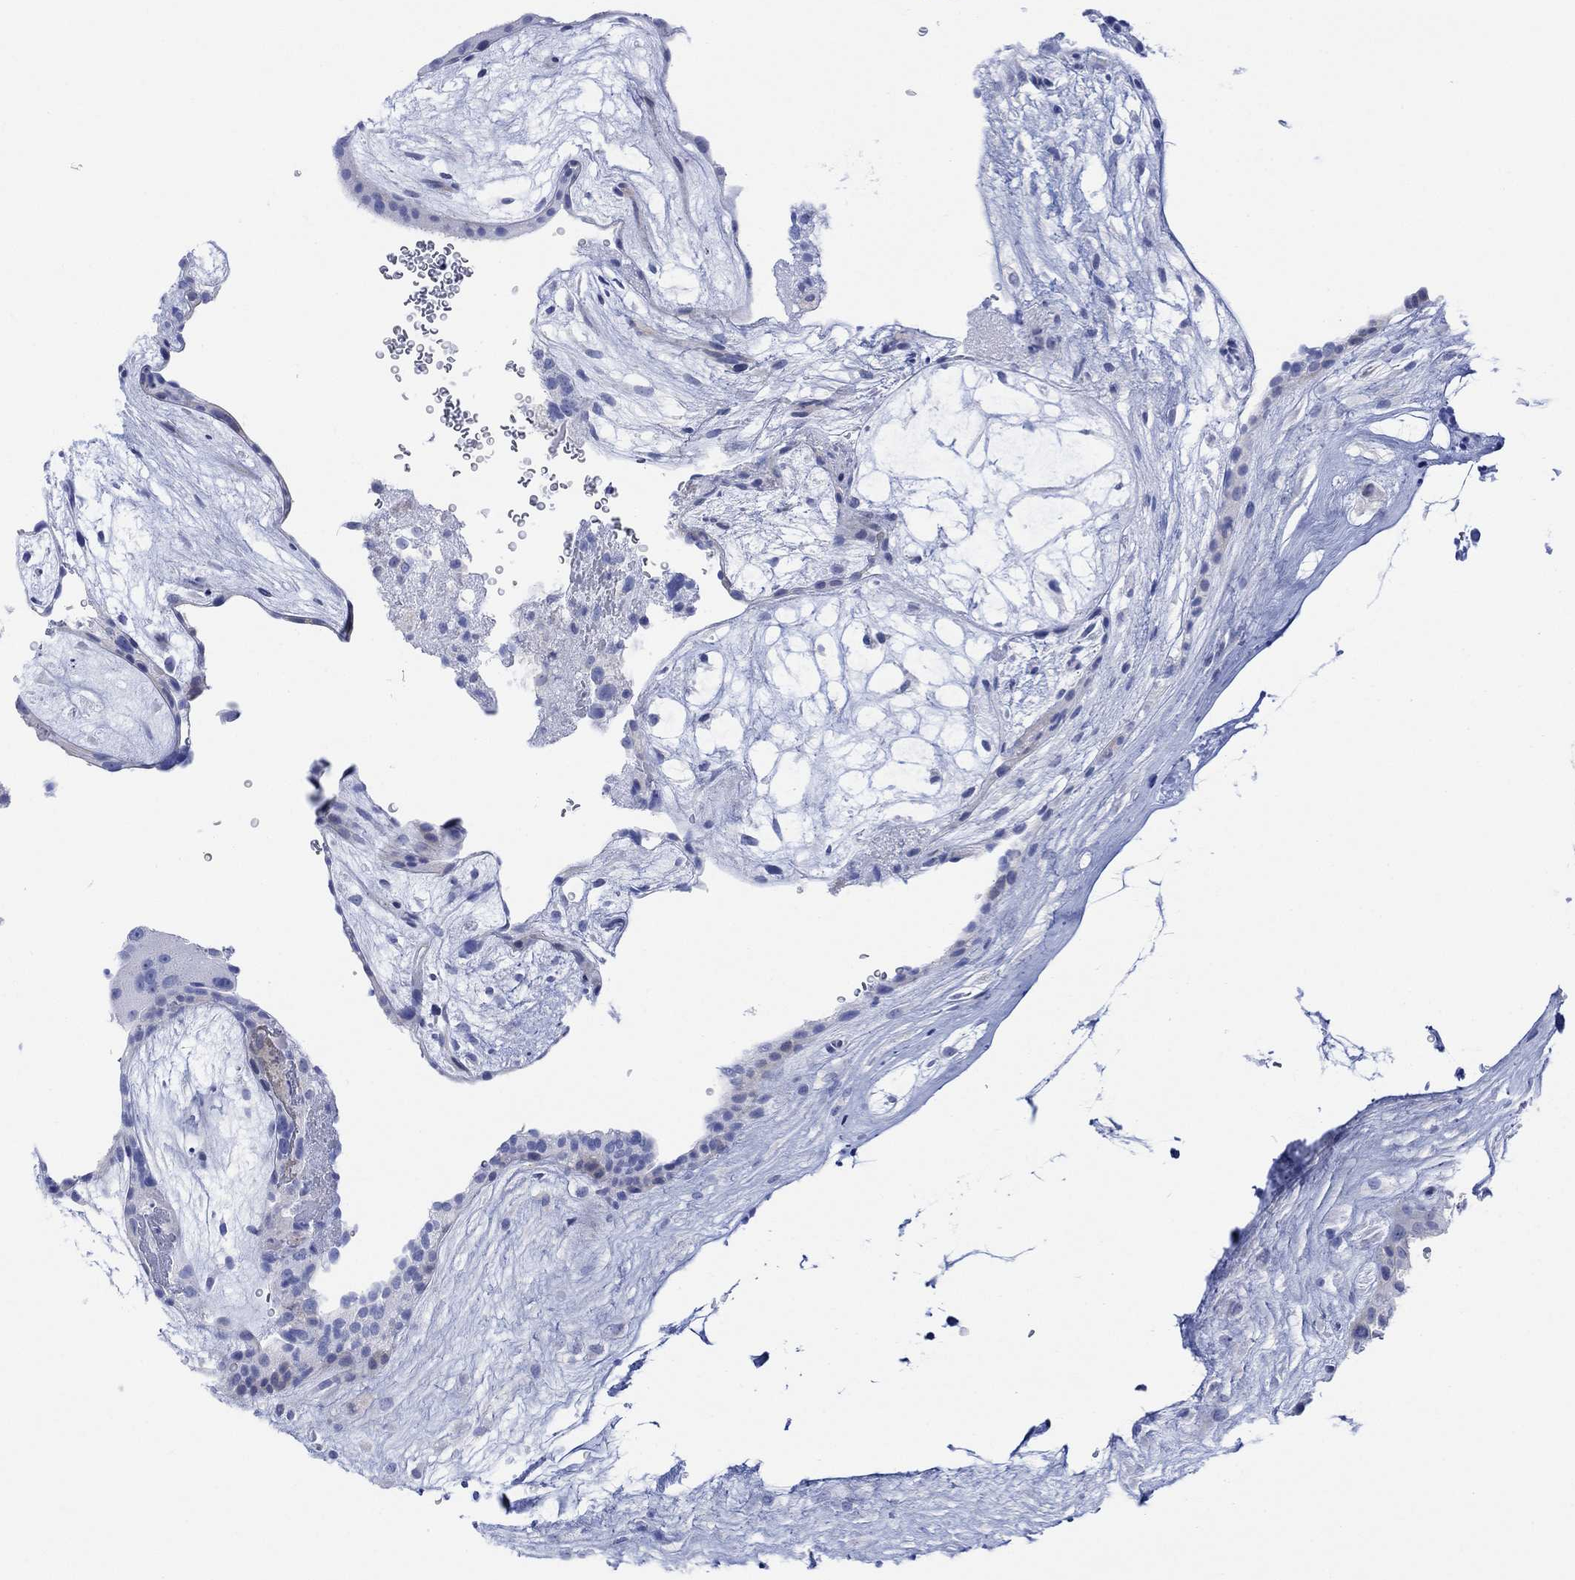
{"staining": {"intensity": "negative", "quantity": "none", "location": "none"}, "tissue": "placenta", "cell_type": "Decidual cells", "image_type": "normal", "snomed": [{"axis": "morphology", "description": "Normal tissue, NOS"}, {"axis": "topography", "description": "Placenta"}], "caption": "A photomicrograph of placenta stained for a protein shows no brown staining in decidual cells.", "gene": "TLDC2", "patient": {"sex": "female", "age": 19}}